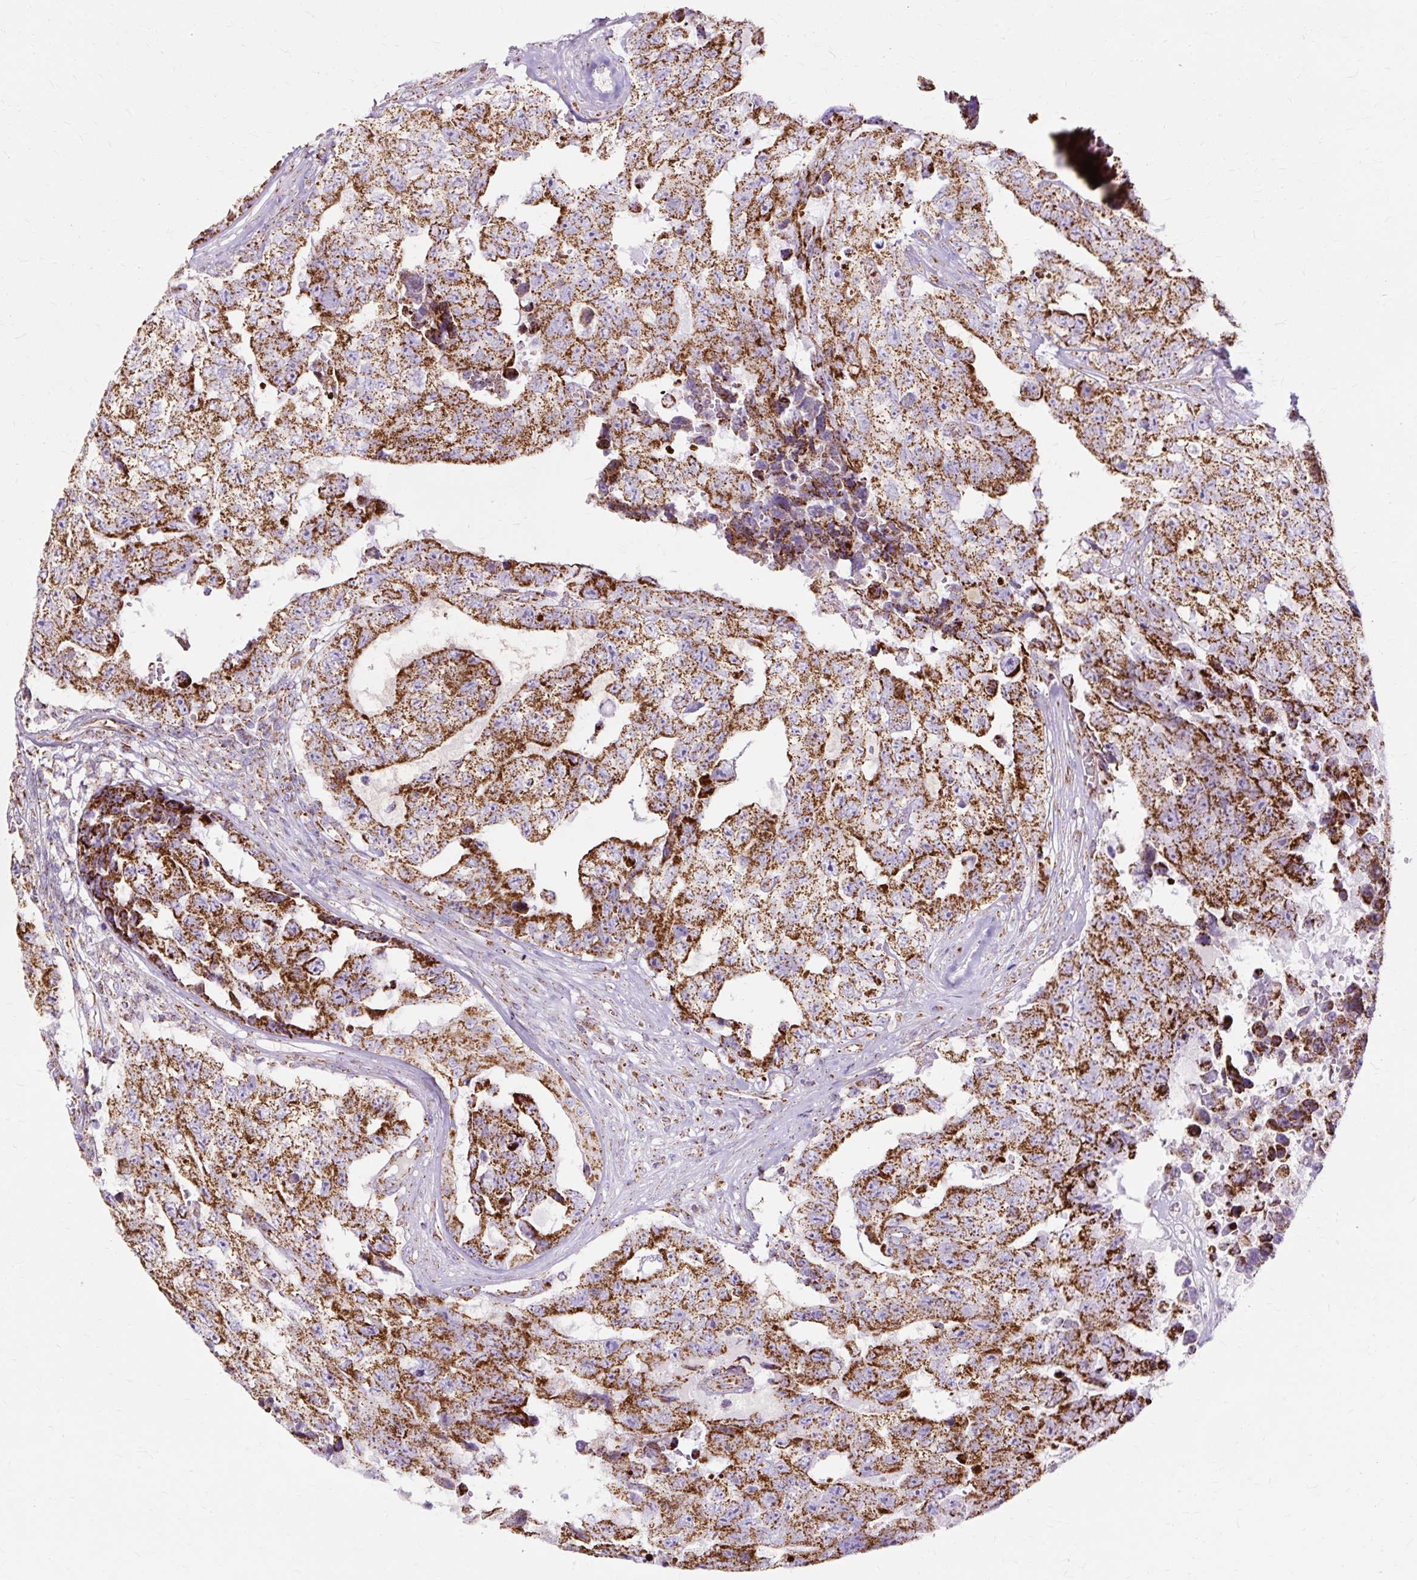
{"staining": {"intensity": "strong", "quantity": ">75%", "location": "cytoplasmic/membranous"}, "tissue": "testis cancer", "cell_type": "Tumor cells", "image_type": "cancer", "snomed": [{"axis": "morphology", "description": "Normal tissue, NOS"}, {"axis": "morphology", "description": "Carcinoma, Embryonal, NOS"}, {"axis": "topography", "description": "Testis"}, {"axis": "topography", "description": "Epididymis"}], "caption": "Testis cancer (embryonal carcinoma) stained with IHC exhibits strong cytoplasmic/membranous staining in about >75% of tumor cells.", "gene": "DLAT", "patient": {"sex": "male", "age": 25}}